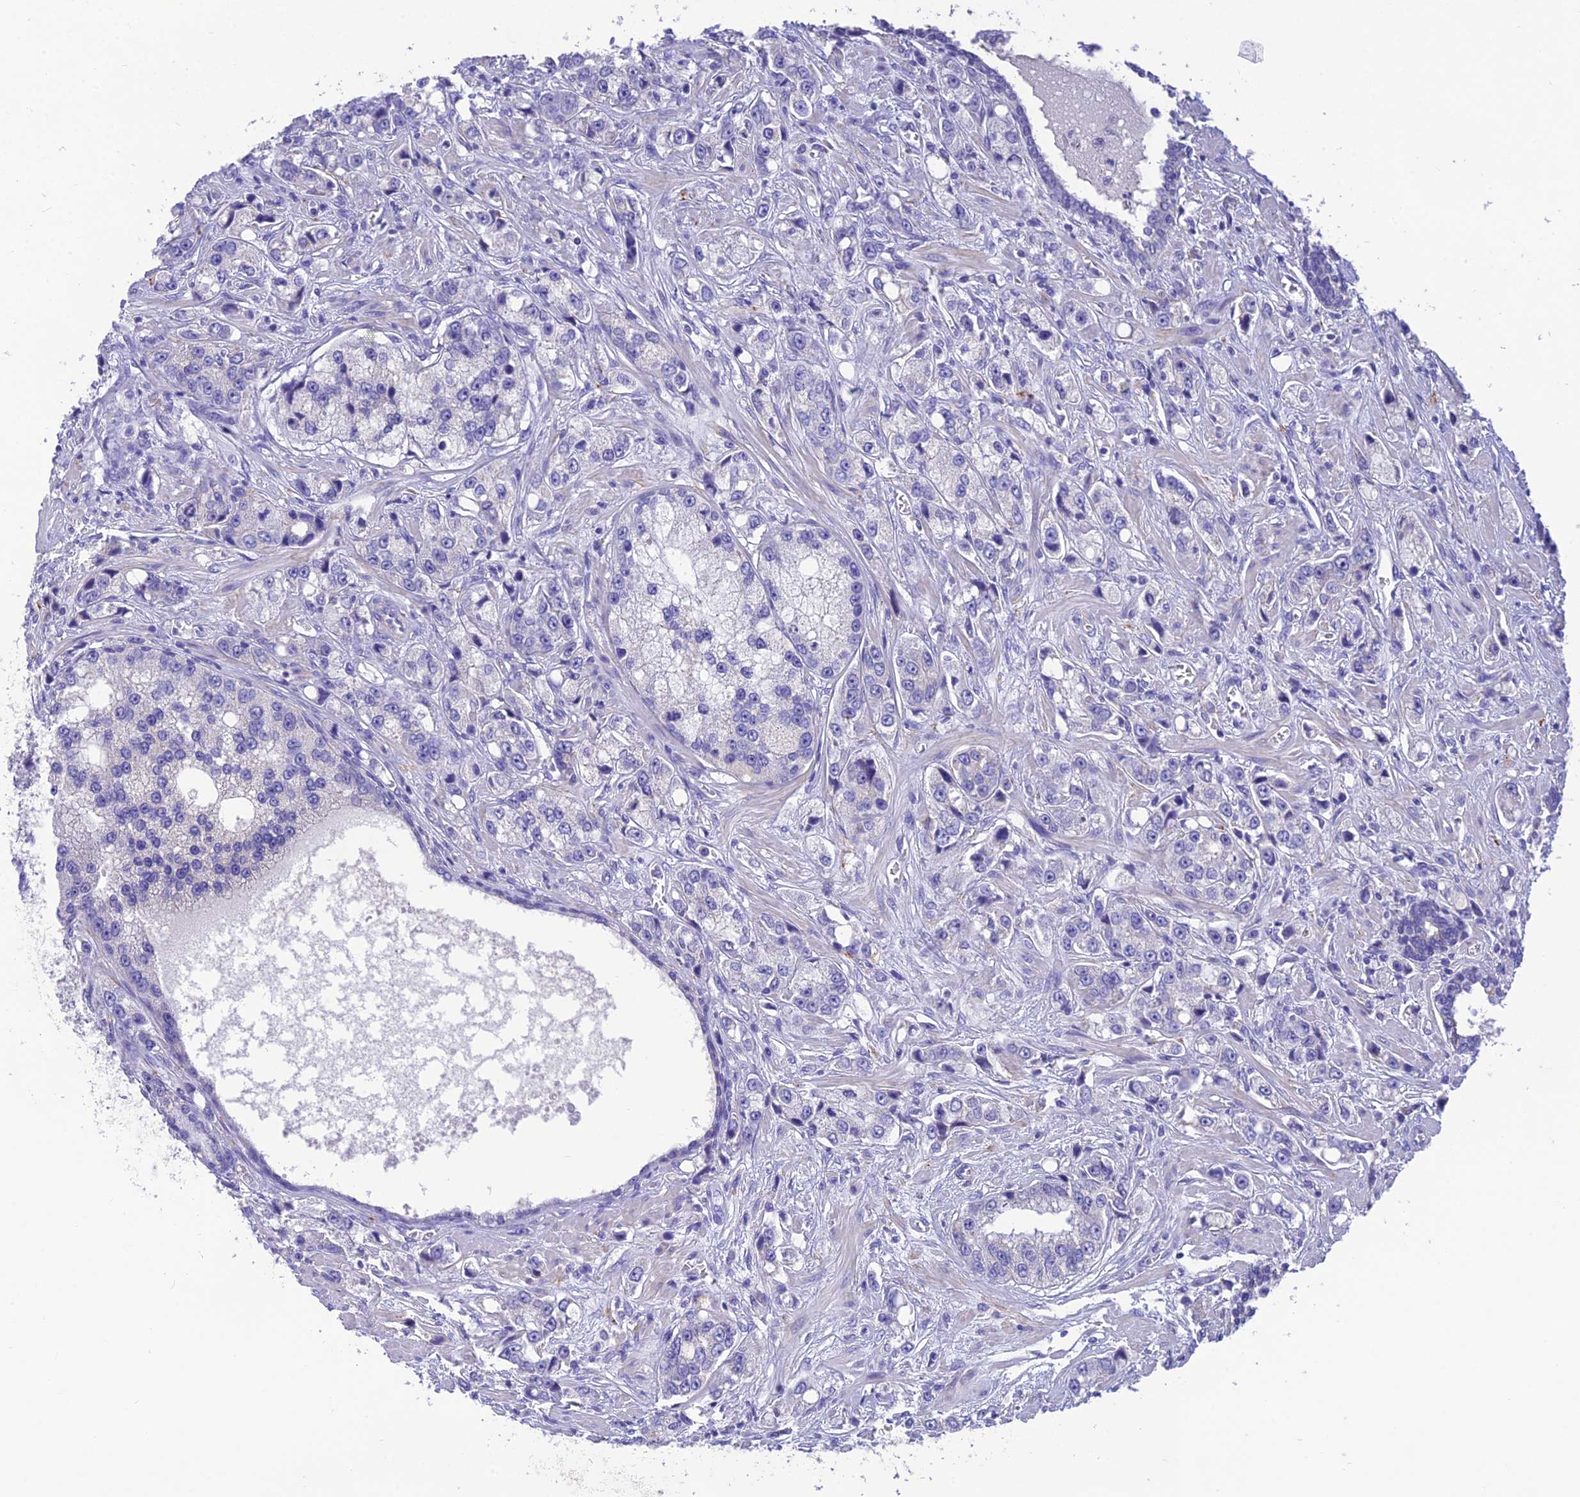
{"staining": {"intensity": "negative", "quantity": "none", "location": "none"}, "tissue": "prostate cancer", "cell_type": "Tumor cells", "image_type": "cancer", "snomed": [{"axis": "morphology", "description": "Adenocarcinoma, High grade"}, {"axis": "topography", "description": "Prostate"}], "caption": "Immunohistochemical staining of prostate cancer reveals no significant staining in tumor cells.", "gene": "HSD17B2", "patient": {"sex": "male", "age": 74}}